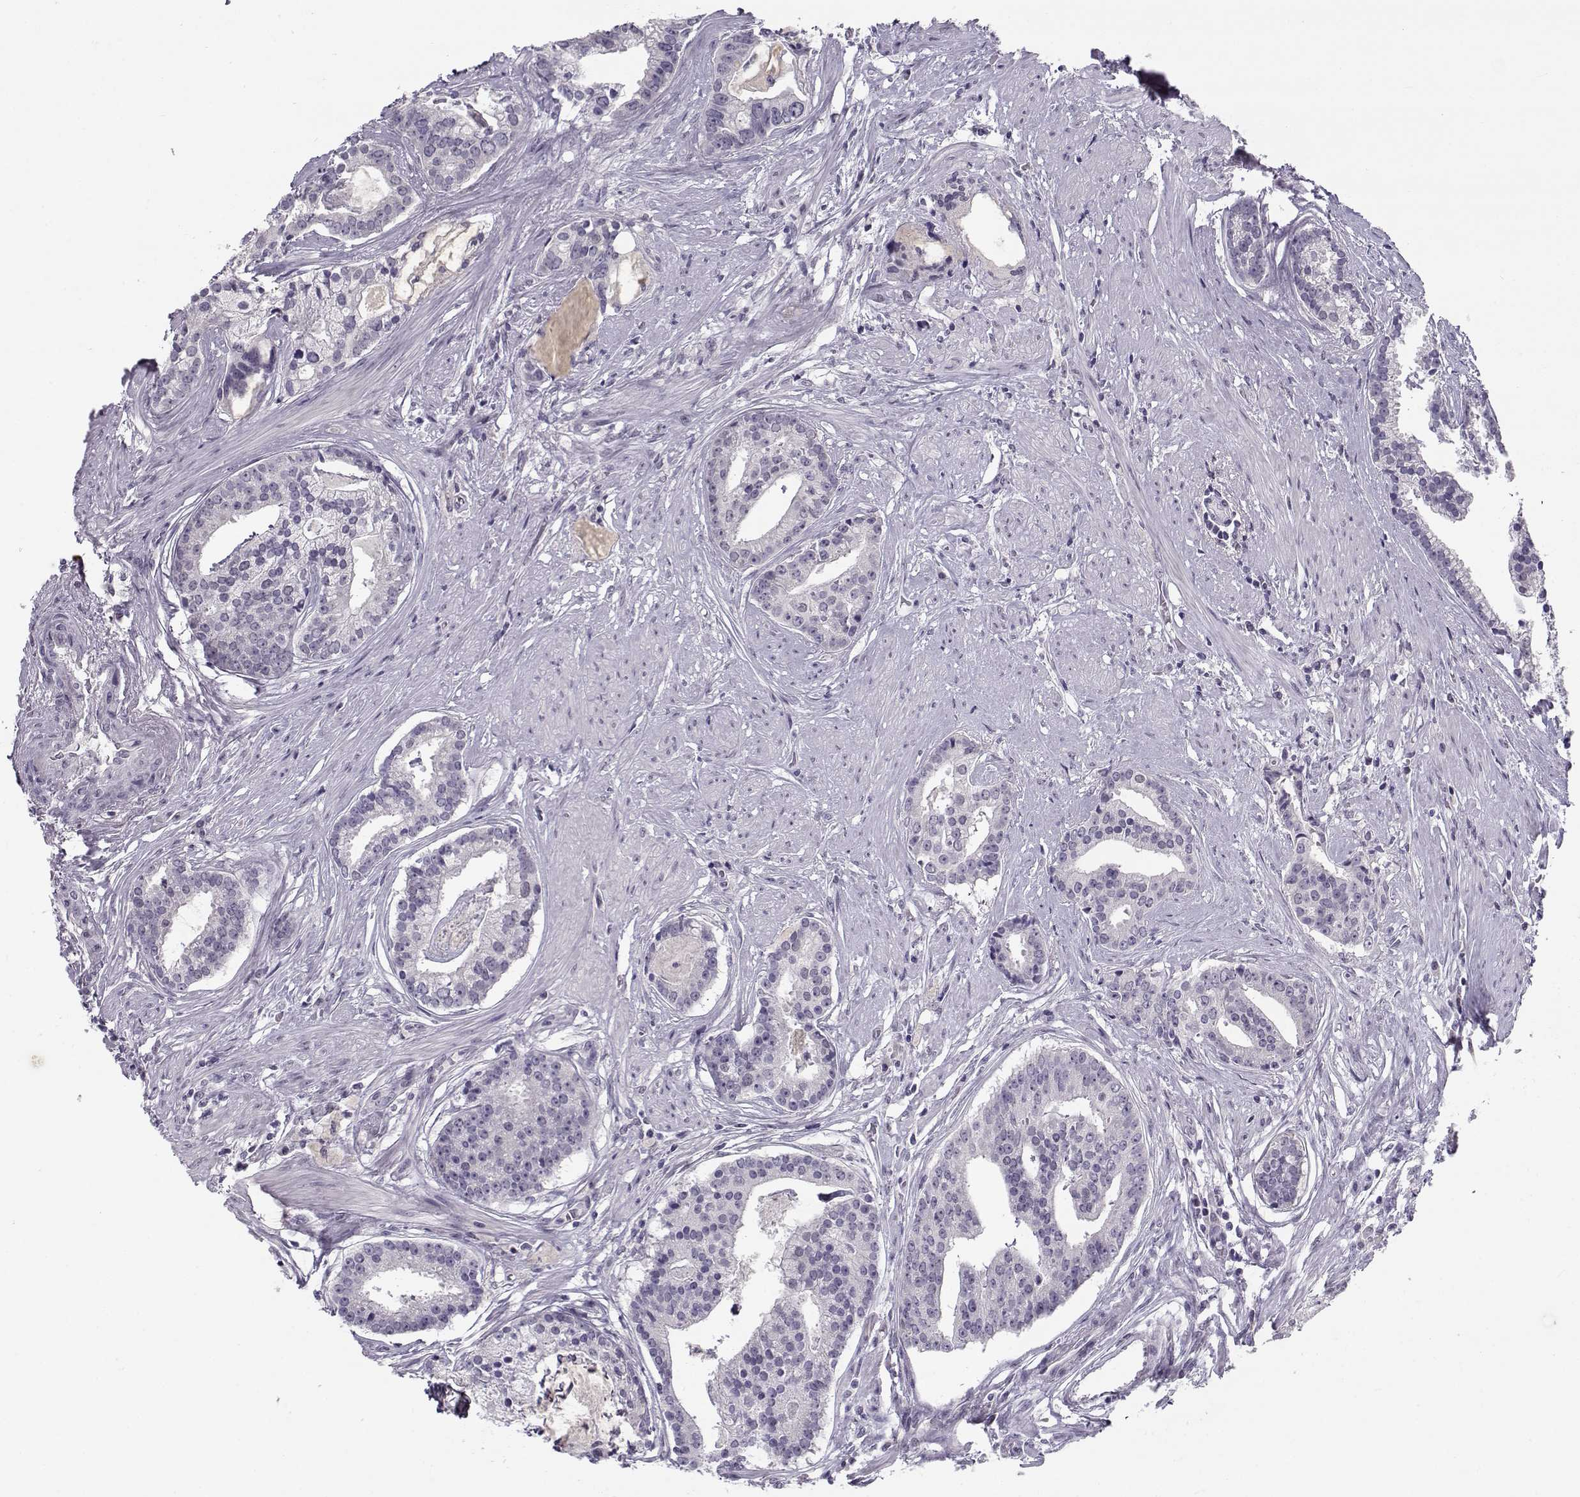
{"staining": {"intensity": "negative", "quantity": "none", "location": "none"}, "tissue": "prostate cancer", "cell_type": "Tumor cells", "image_type": "cancer", "snomed": [{"axis": "morphology", "description": "Adenocarcinoma, NOS"}, {"axis": "topography", "description": "Prostate and seminal vesicle, NOS"}, {"axis": "topography", "description": "Prostate"}], "caption": "Human prostate cancer stained for a protein using immunohistochemistry (IHC) exhibits no staining in tumor cells.", "gene": "C16orf86", "patient": {"sex": "male", "age": 44}}